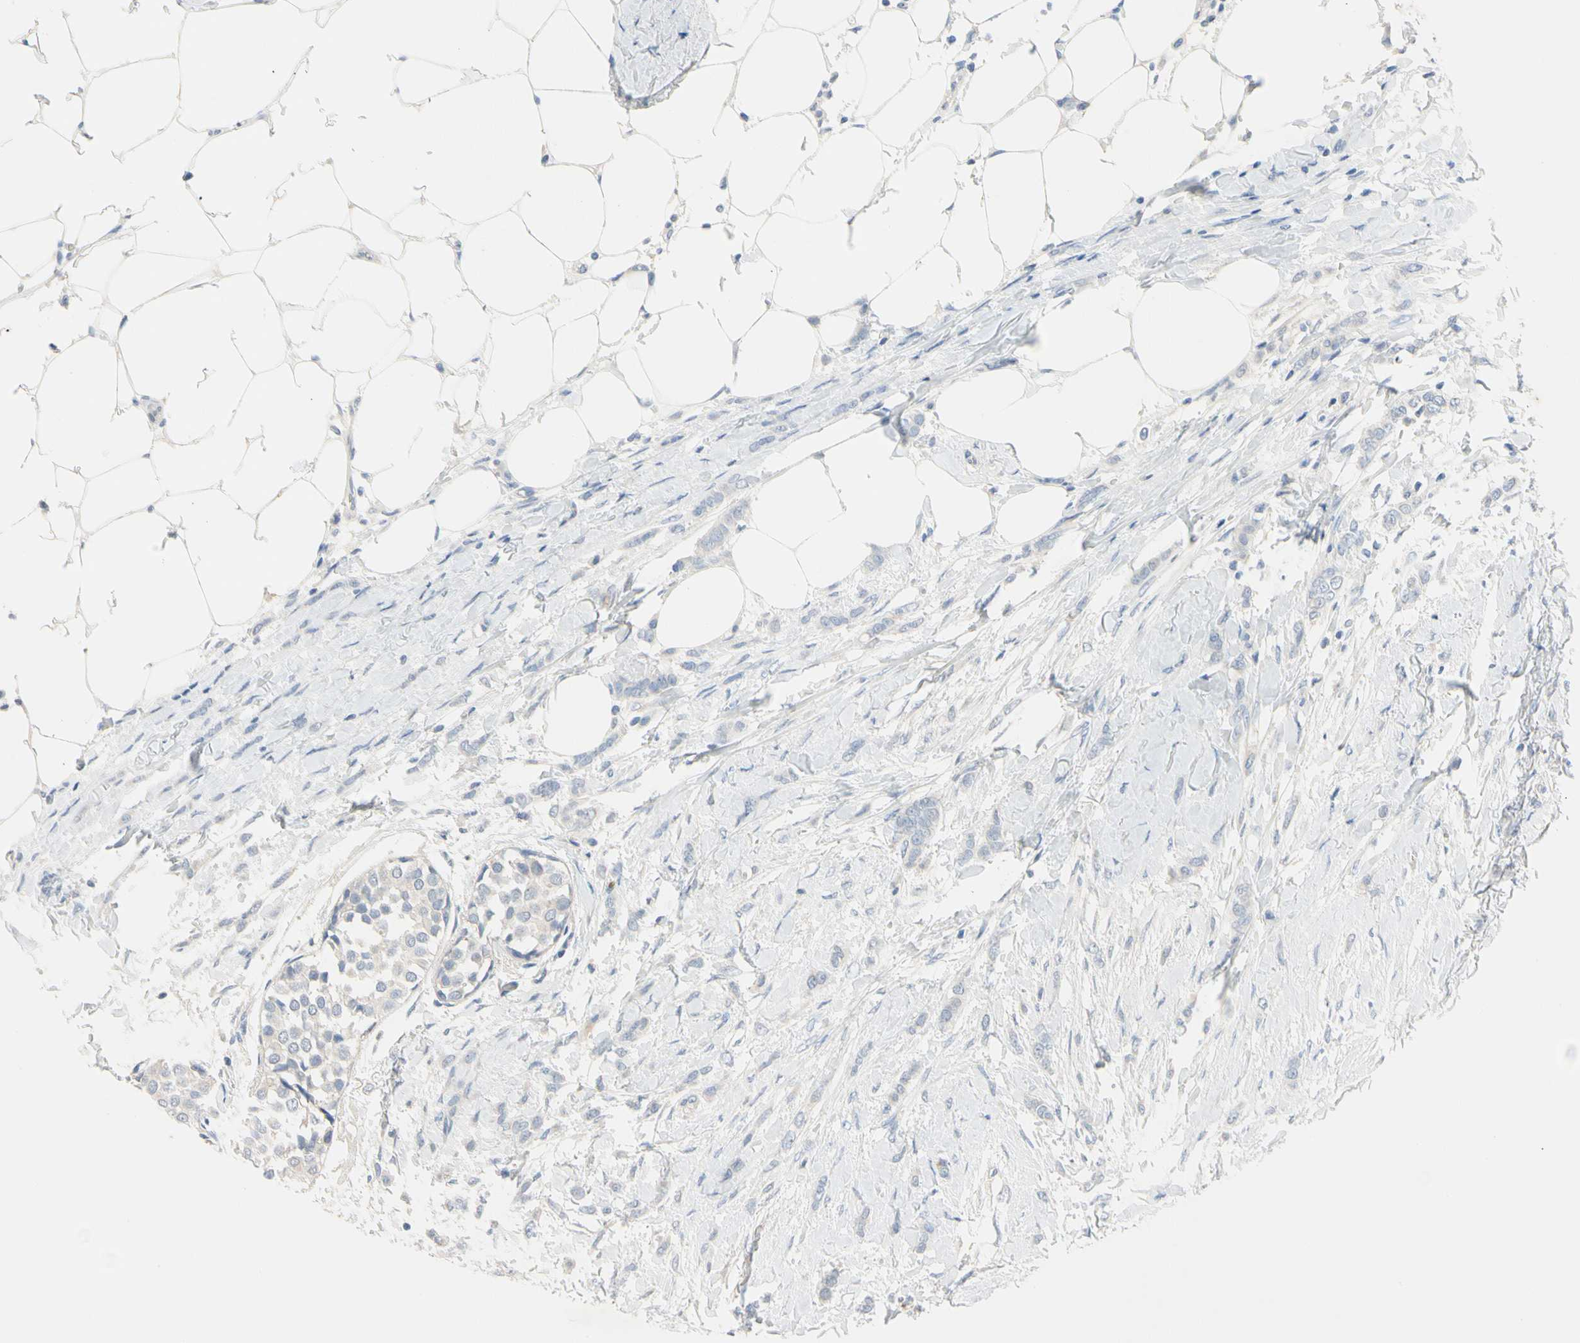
{"staining": {"intensity": "negative", "quantity": "none", "location": "none"}, "tissue": "breast cancer", "cell_type": "Tumor cells", "image_type": "cancer", "snomed": [{"axis": "morphology", "description": "Lobular carcinoma, in situ"}, {"axis": "morphology", "description": "Lobular carcinoma"}, {"axis": "topography", "description": "Breast"}], "caption": "High magnification brightfield microscopy of breast cancer stained with DAB (brown) and counterstained with hematoxylin (blue): tumor cells show no significant positivity.", "gene": "MARK1", "patient": {"sex": "female", "age": 41}}